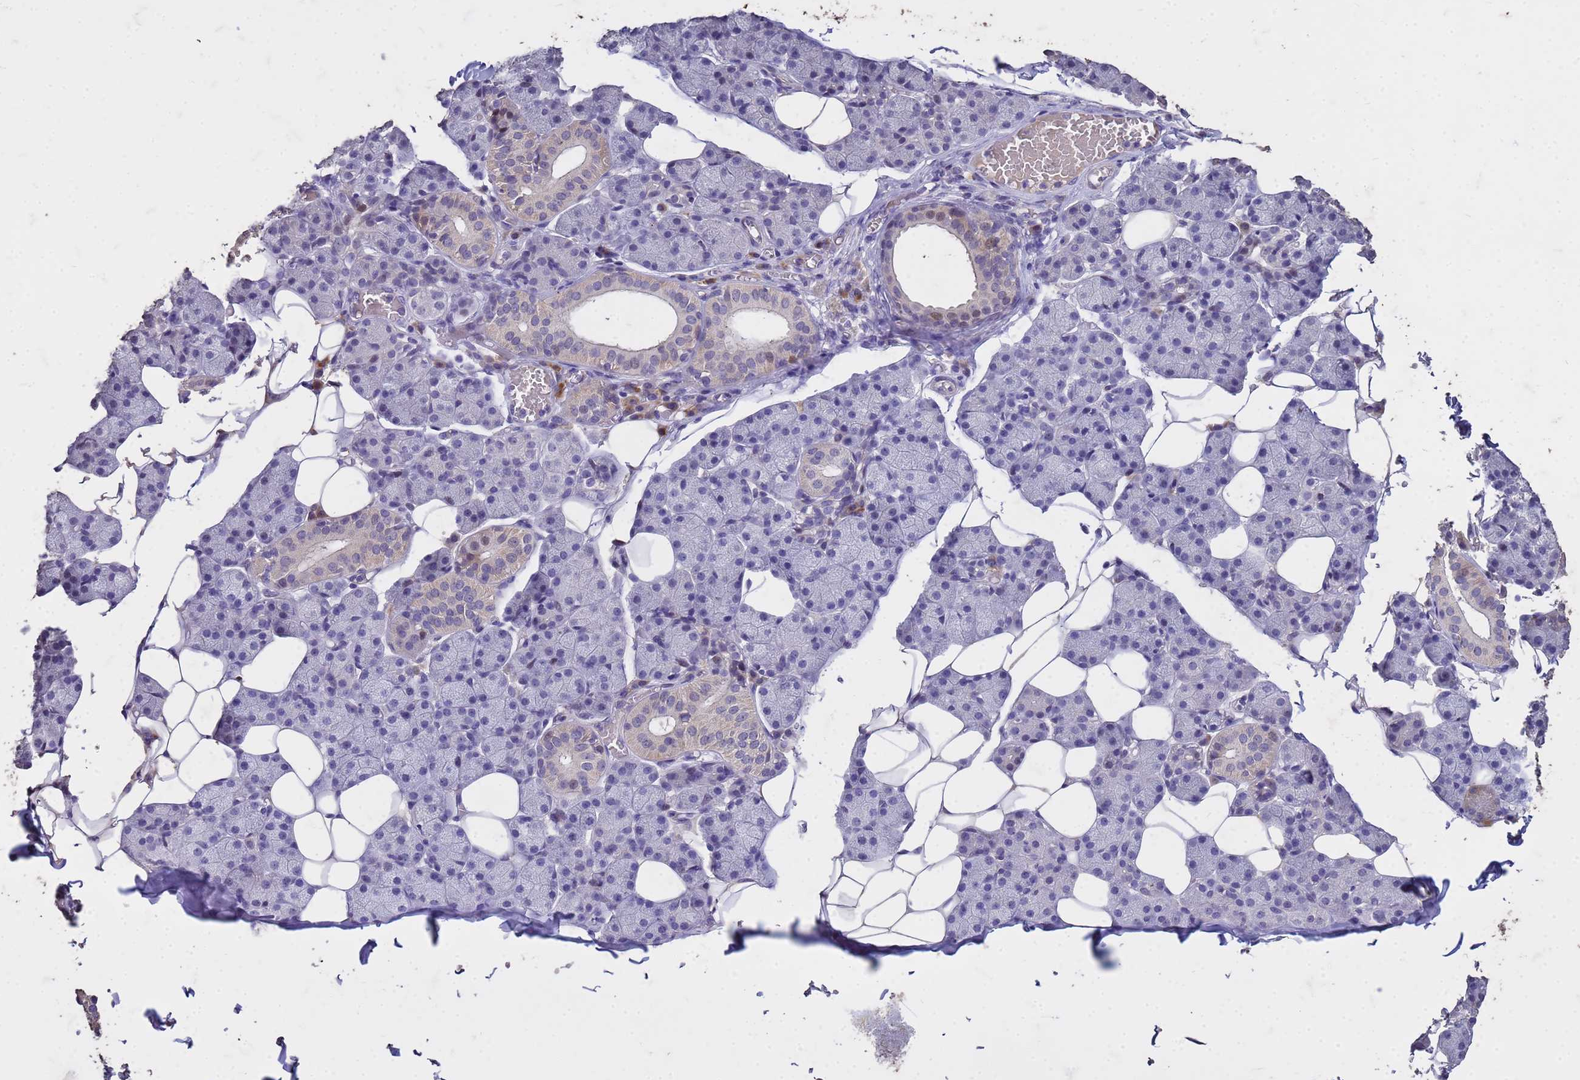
{"staining": {"intensity": "negative", "quantity": "none", "location": "none"}, "tissue": "salivary gland", "cell_type": "Glandular cells", "image_type": "normal", "snomed": [{"axis": "morphology", "description": "Normal tissue, NOS"}, {"axis": "topography", "description": "Salivary gland"}], "caption": "Salivary gland stained for a protein using IHC demonstrates no positivity glandular cells.", "gene": "FAM184B", "patient": {"sex": "female", "age": 33}}